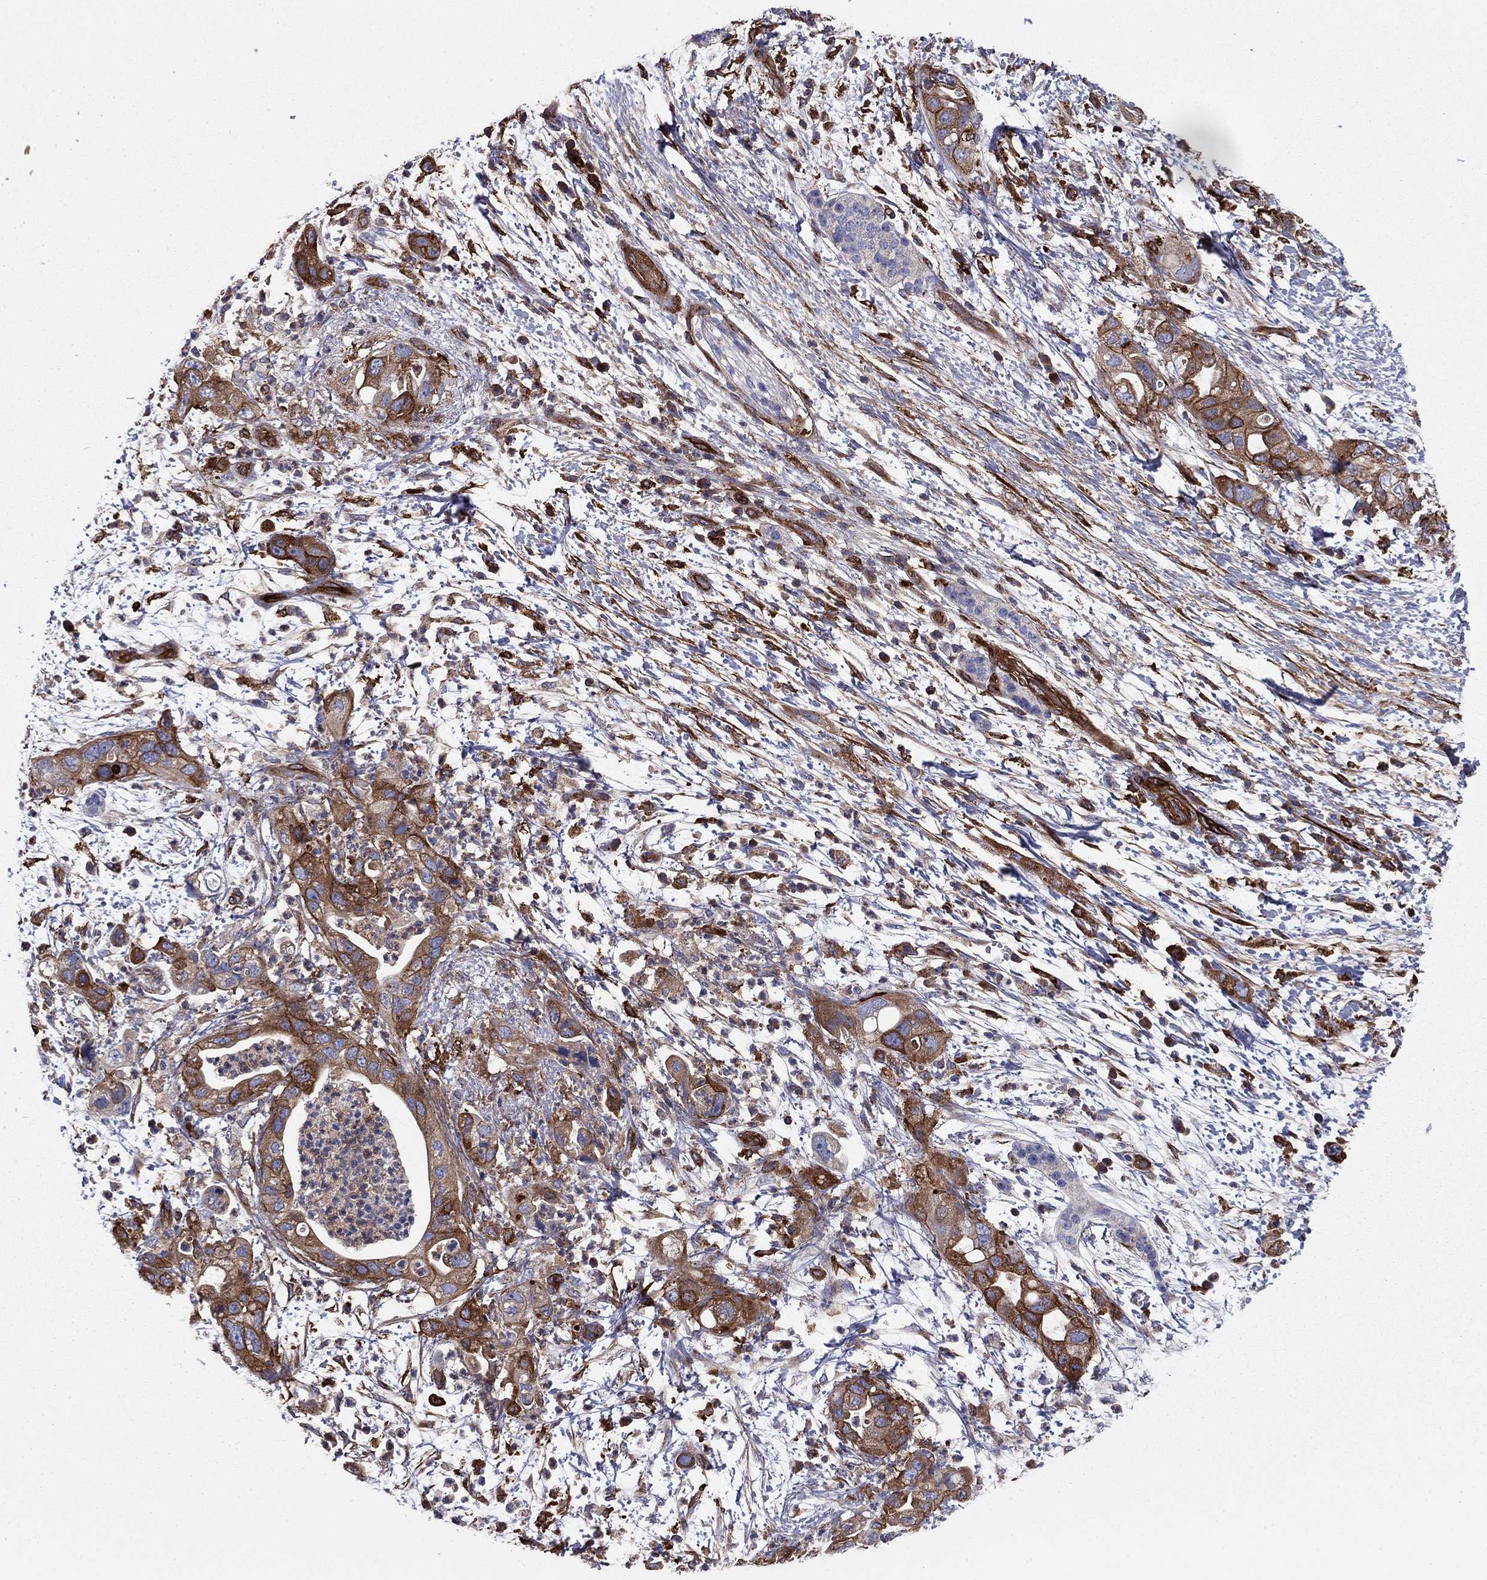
{"staining": {"intensity": "moderate", "quantity": "25%-75%", "location": "cytoplasmic/membranous"}, "tissue": "pancreatic cancer", "cell_type": "Tumor cells", "image_type": "cancer", "snomed": [{"axis": "morphology", "description": "Adenocarcinoma, NOS"}, {"axis": "topography", "description": "Pancreas"}], "caption": "Tumor cells display moderate cytoplasmic/membranous positivity in about 25%-75% of cells in pancreatic cancer.", "gene": "EHBP1L1", "patient": {"sex": "female", "age": 72}}